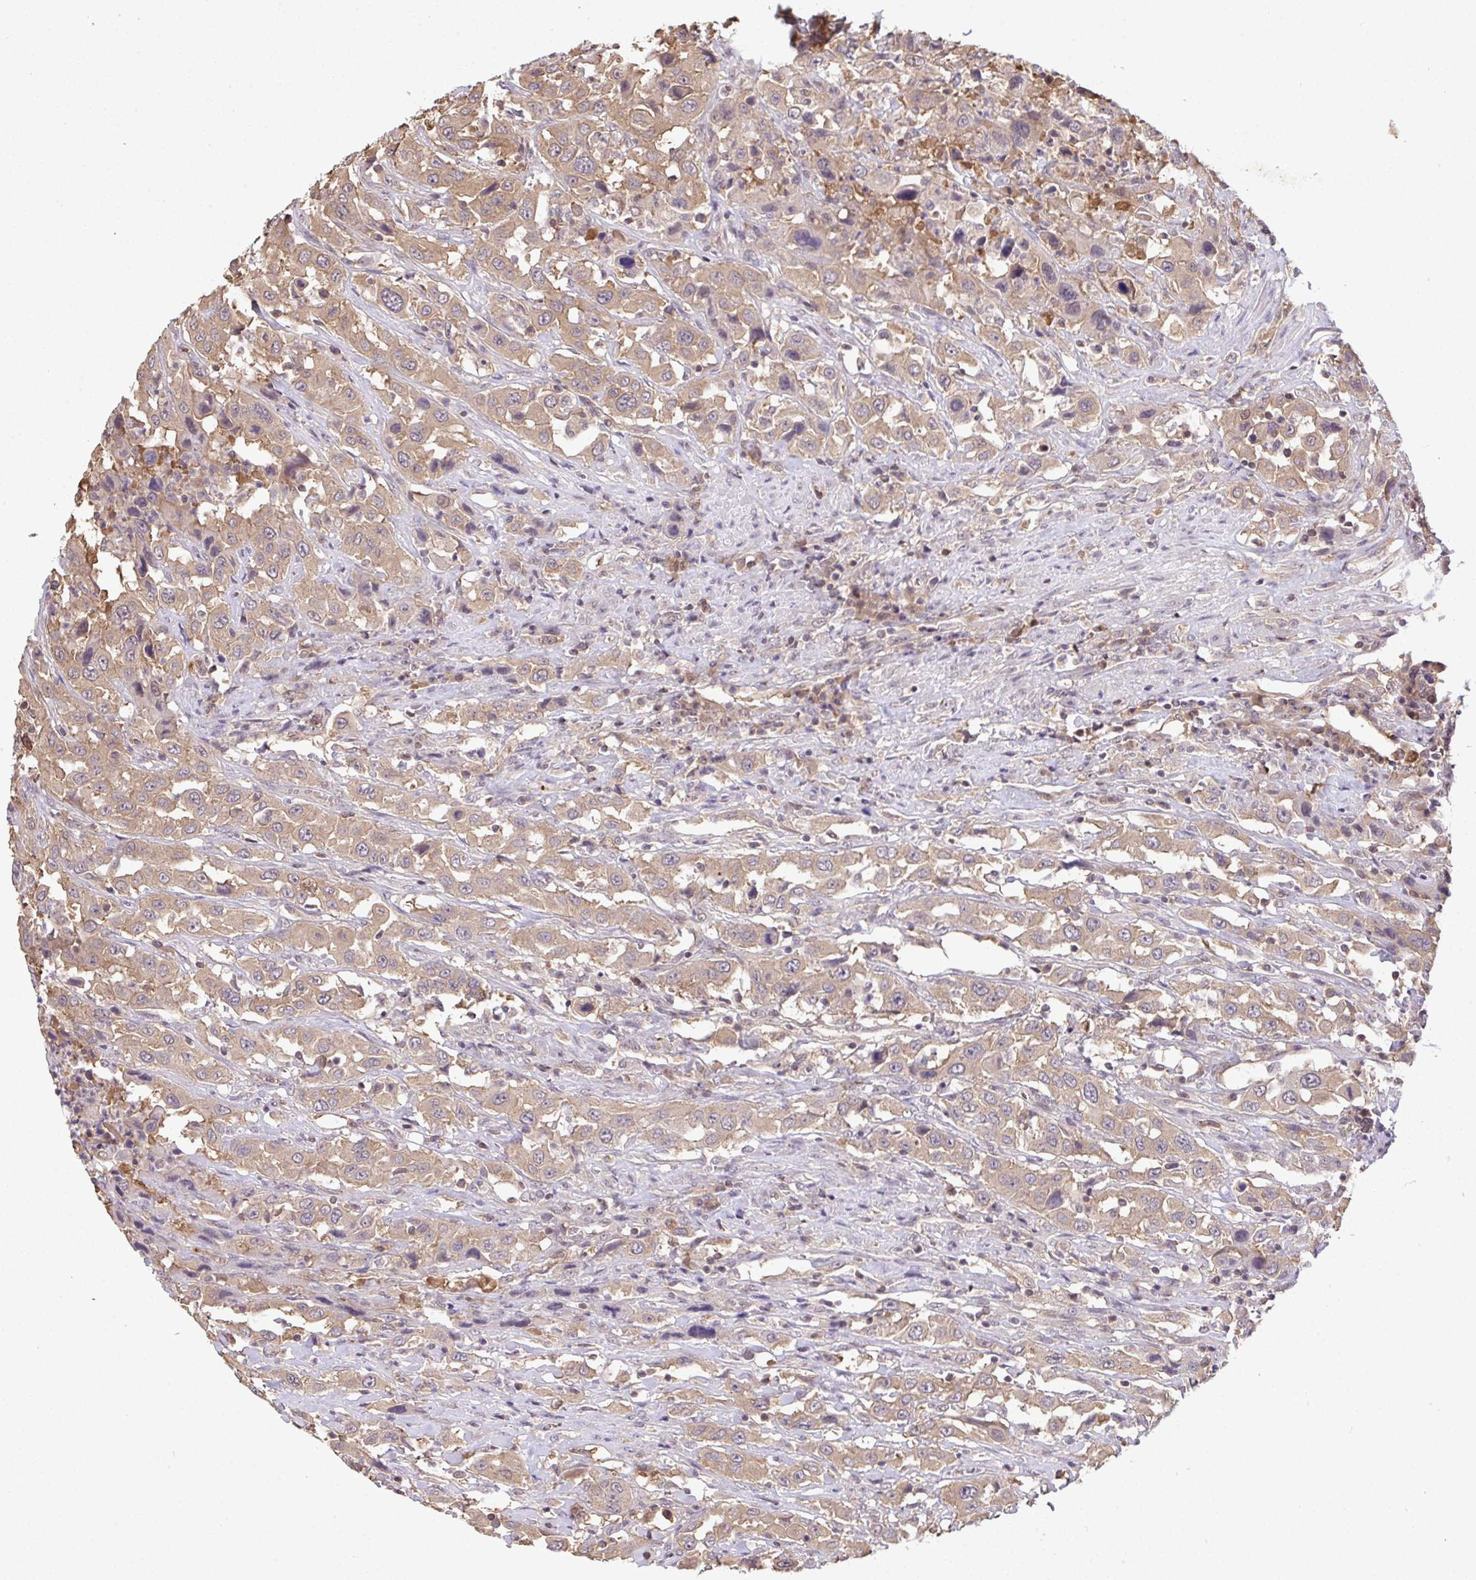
{"staining": {"intensity": "moderate", "quantity": ">75%", "location": "cytoplasmic/membranous"}, "tissue": "urothelial cancer", "cell_type": "Tumor cells", "image_type": "cancer", "snomed": [{"axis": "morphology", "description": "Urothelial carcinoma, High grade"}, {"axis": "topography", "description": "Urinary bladder"}], "caption": "Moderate cytoplasmic/membranous positivity is identified in about >75% of tumor cells in urothelial cancer. (DAB = brown stain, brightfield microscopy at high magnification).", "gene": "C12orf57", "patient": {"sex": "male", "age": 61}}